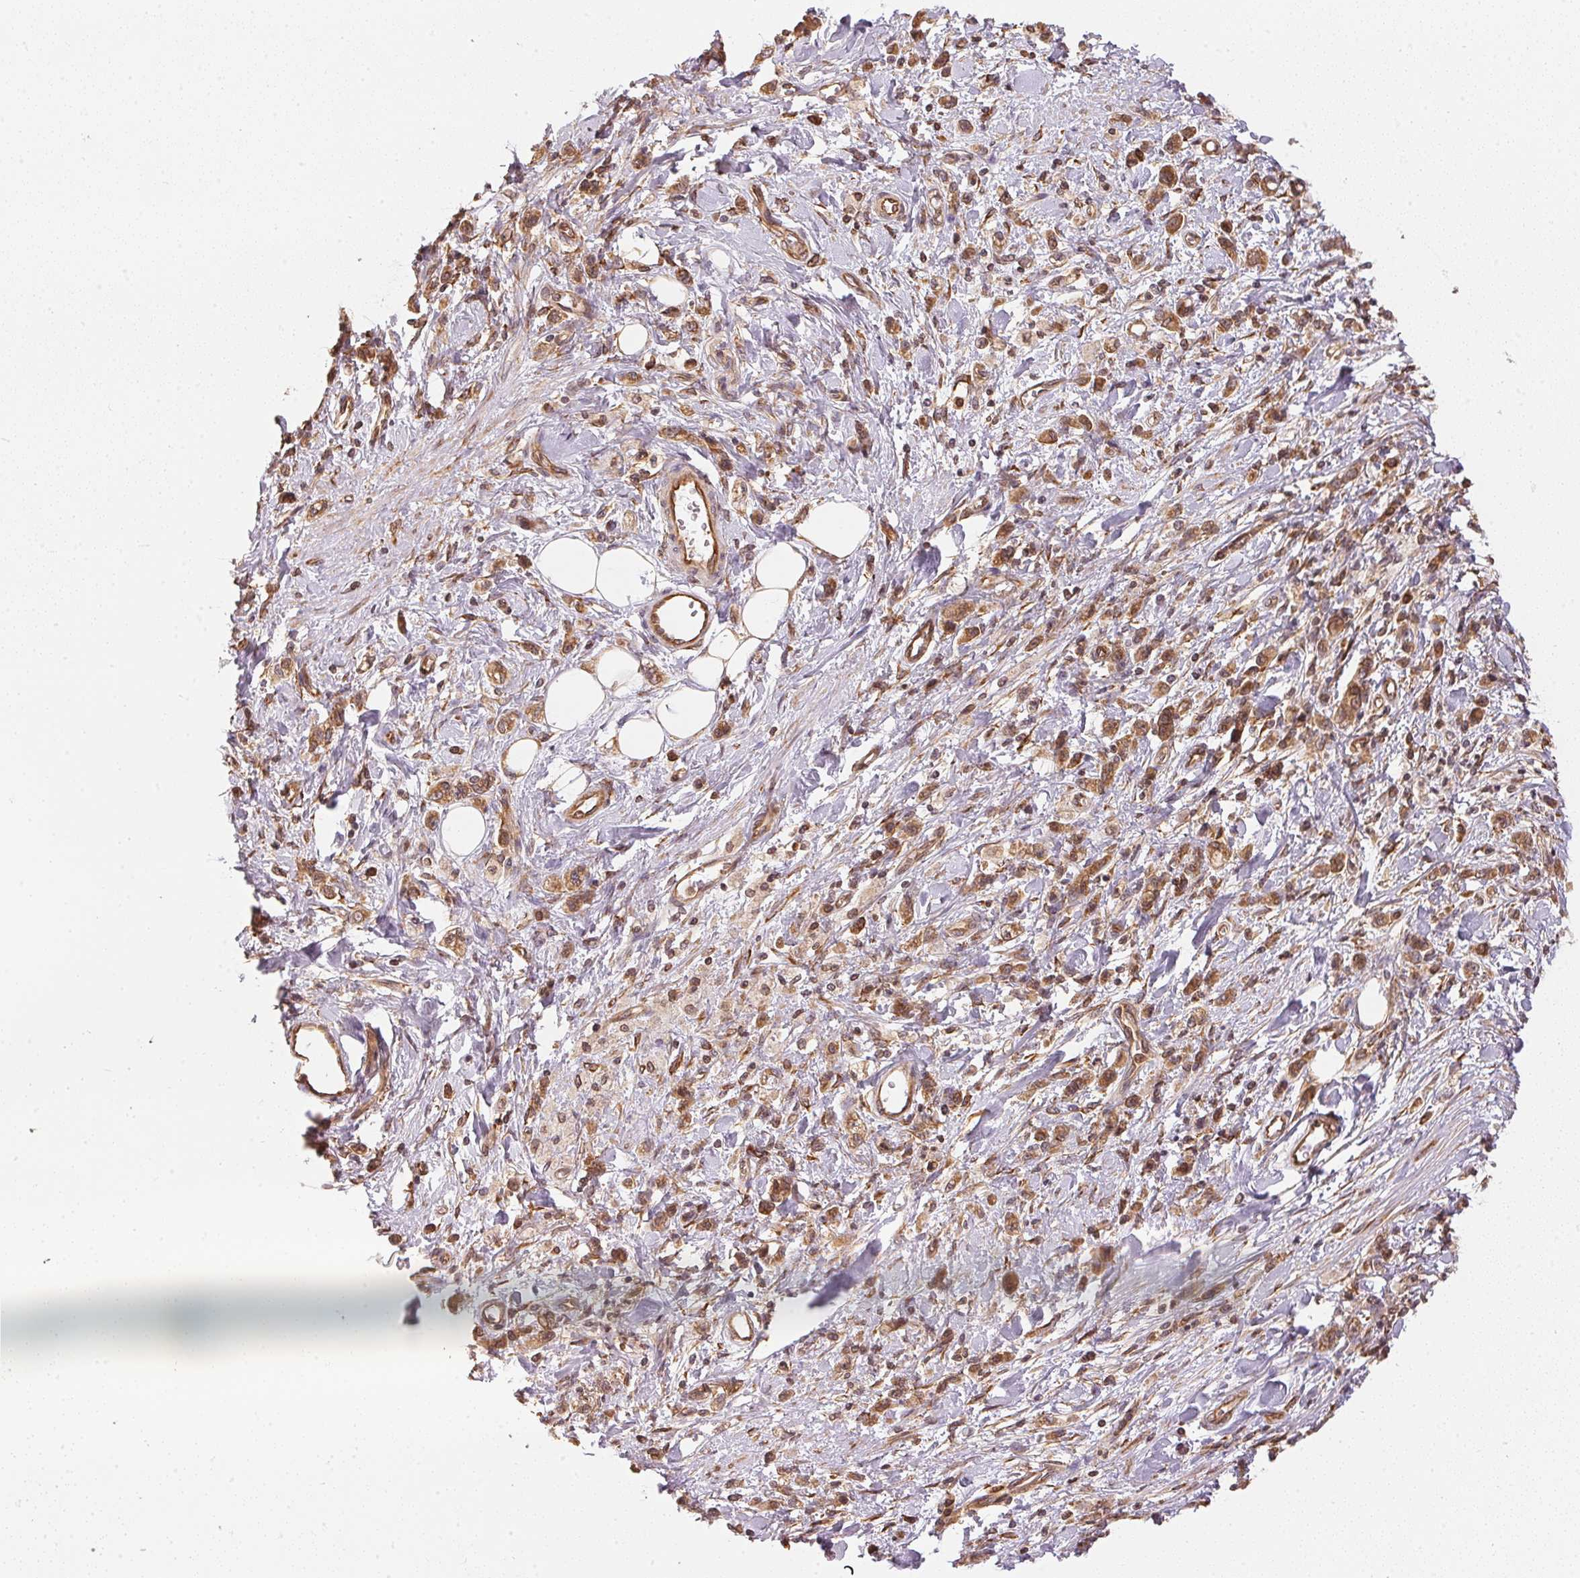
{"staining": {"intensity": "moderate", "quantity": ">75%", "location": "cytoplasmic/membranous"}, "tissue": "stomach cancer", "cell_type": "Tumor cells", "image_type": "cancer", "snomed": [{"axis": "morphology", "description": "Adenocarcinoma, NOS"}, {"axis": "topography", "description": "Stomach"}], "caption": "Human stomach cancer stained with a brown dye displays moderate cytoplasmic/membranous positive positivity in approximately >75% of tumor cells.", "gene": "STRN4", "patient": {"sex": "male", "age": 77}}